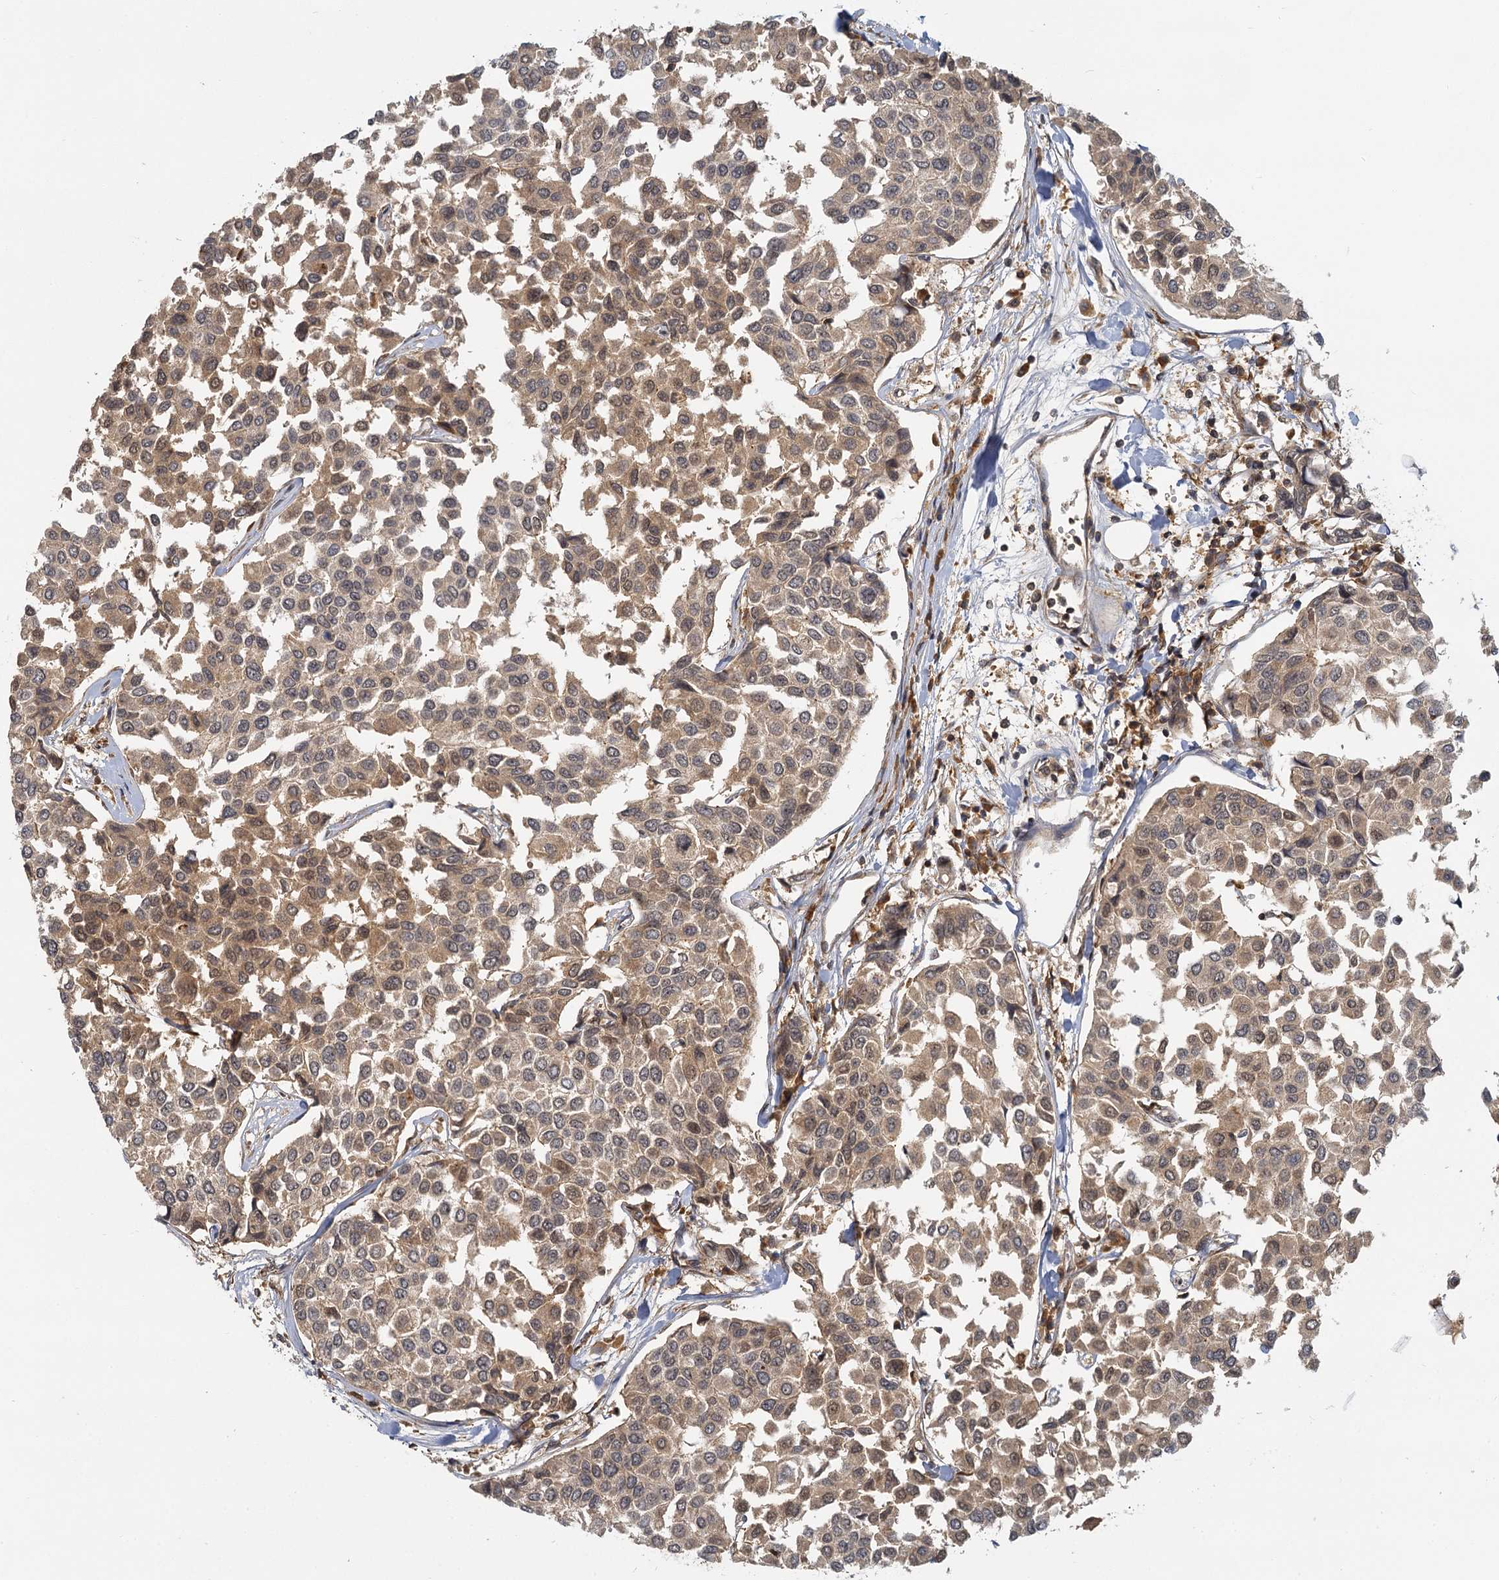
{"staining": {"intensity": "moderate", "quantity": ">75%", "location": "cytoplasmic/membranous,nuclear"}, "tissue": "breast cancer", "cell_type": "Tumor cells", "image_type": "cancer", "snomed": [{"axis": "morphology", "description": "Duct carcinoma"}, {"axis": "topography", "description": "Breast"}], "caption": "Immunohistochemistry (DAB (3,3'-diaminobenzidine)) staining of human breast intraductal carcinoma reveals moderate cytoplasmic/membranous and nuclear protein staining in about >75% of tumor cells. (DAB IHC with brightfield microscopy, high magnification).", "gene": "ZNF549", "patient": {"sex": "female", "age": 55}}